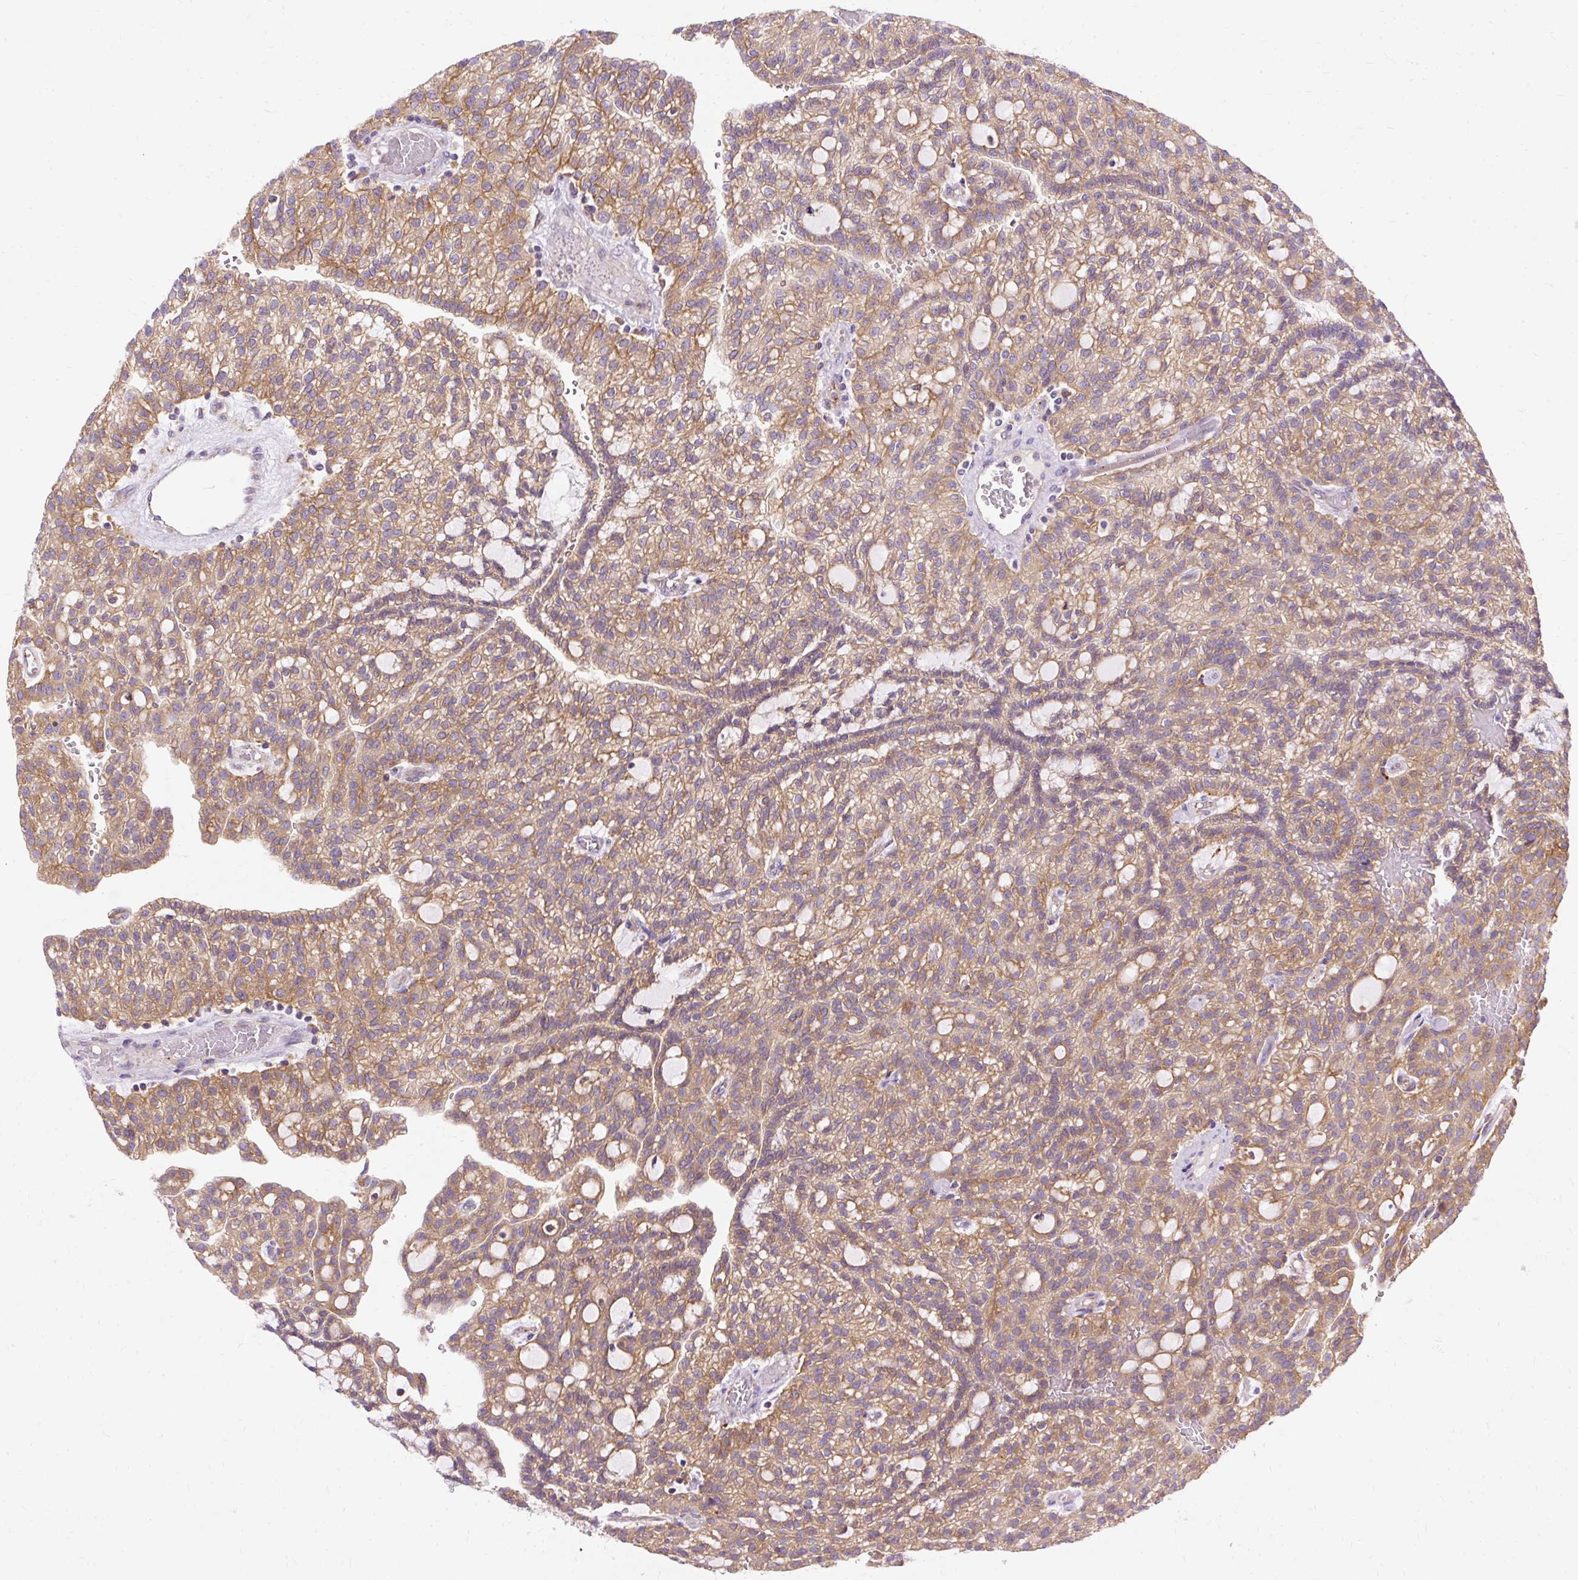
{"staining": {"intensity": "moderate", "quantity": ">75%", "location": "cytoplasmic/membranous"}, "tissue": "renal cancer", "cell_type": "Tumor cells", "image_type": "cancer", "snomed": [{"axis": "morphology", "description": "Adenocarcinoma, NOS"}, {"axis": "topography", "description": "Kidney"}], "caption": "Brown immunohistochemical staining in renal adenocarcinoma shows moderate cytoplasmic/membranous positivity in about >75% of tumor cells.", "gene": "OR4K15", "patient": {"sex": "male", "age": 63}}